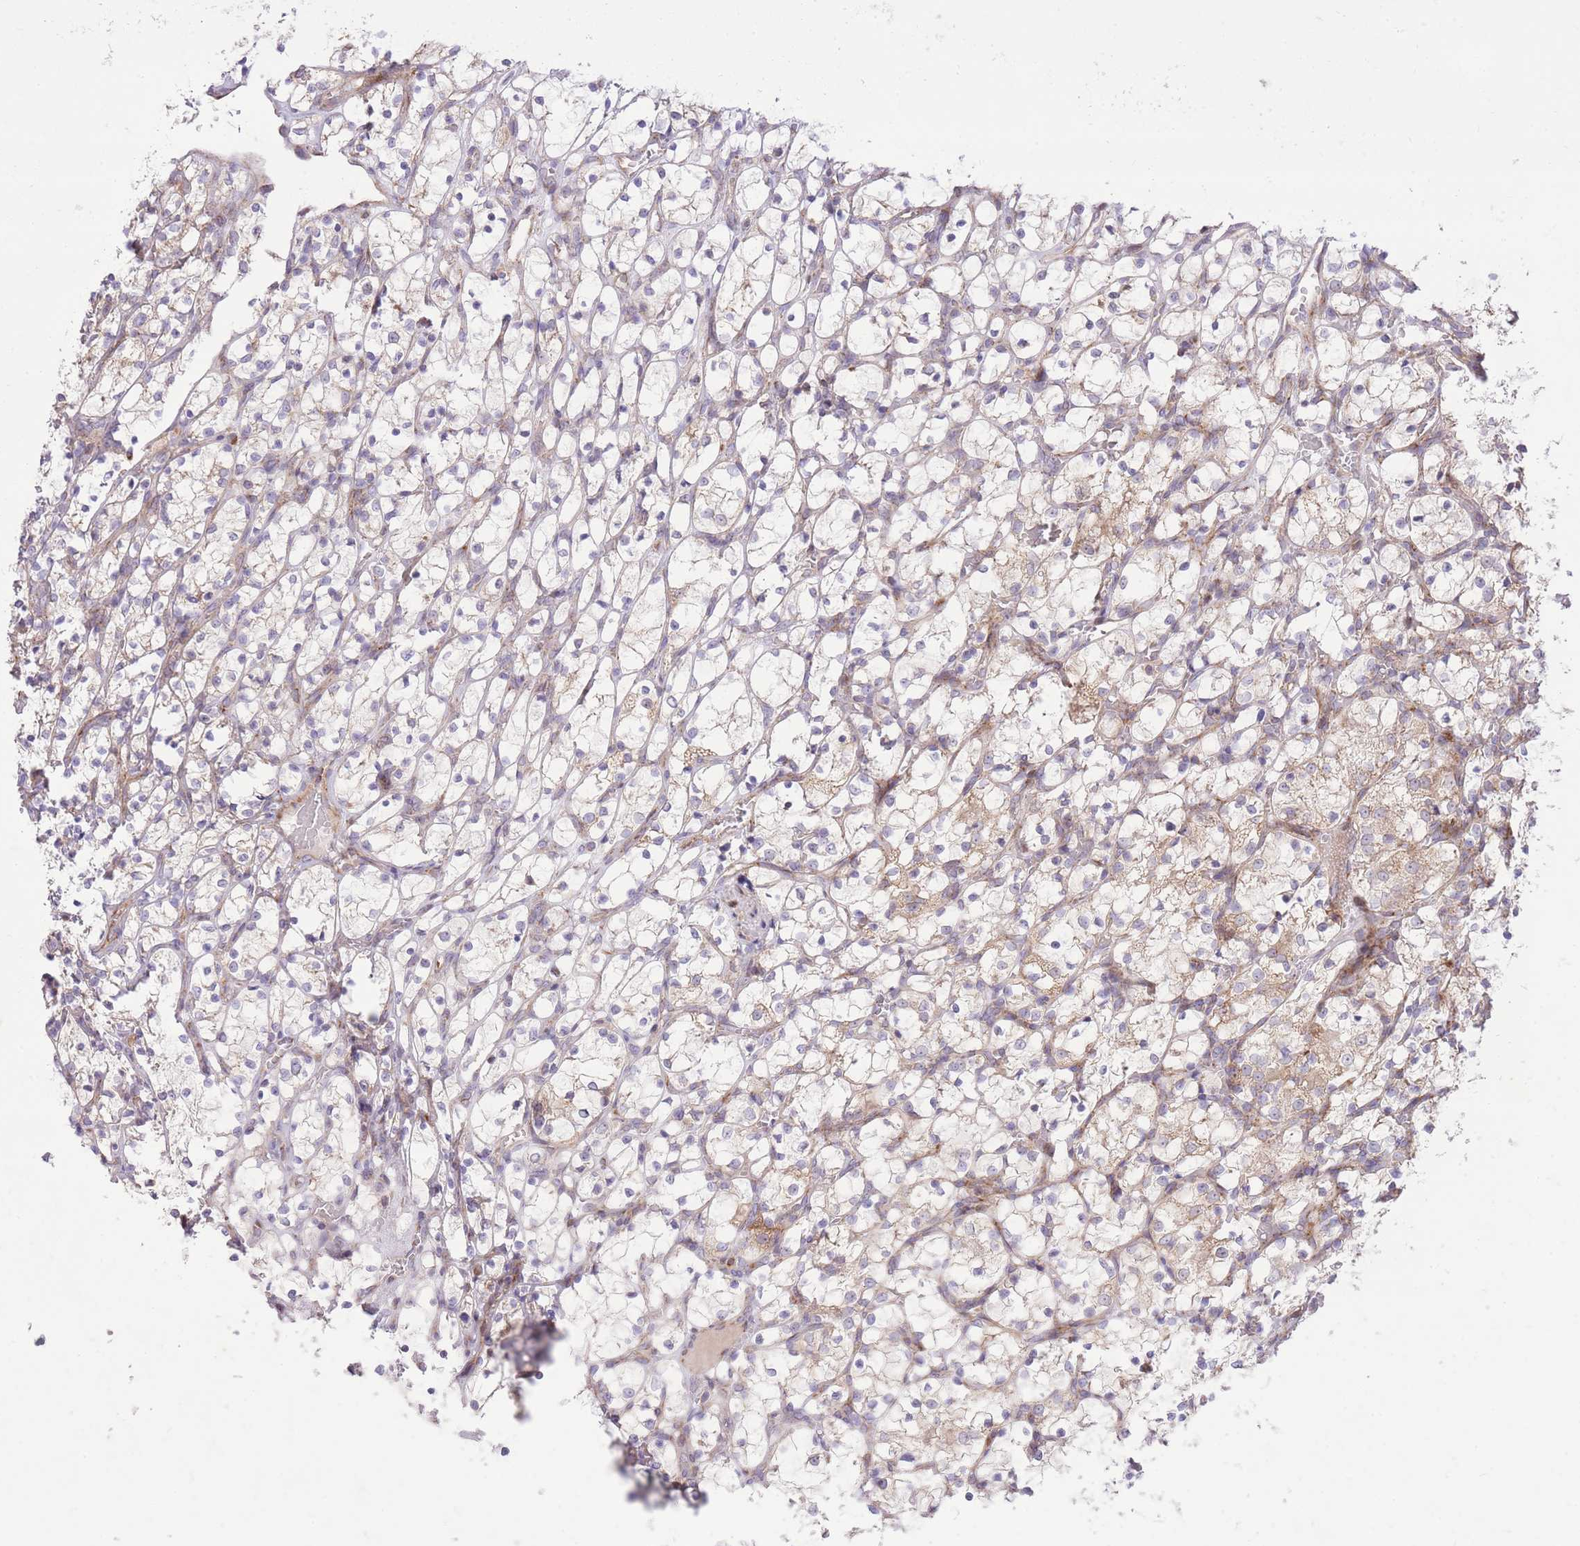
{"staining": {"intensity": "weak", "quantity": "<25%", "location": "cytoplasmic/membranous"}, "tissue": "renal cancer", "cell_type": "Tumor cells", "image_type": "cancer", "snomed": [{"axis": "morphology", "description": "Adenocarcinoma, NOS"}, {"axis": "topography", "description": "Kidney"}], "caption": "Immunohistochemistry (IHC) of renal cancer (adenocarcinoma) exhibits no positivity in tumor cells. (Brightfield microscopy of DAB (3,3'-diaminobenzidine) IHC at high magnification).", "gene": "SLC4A4", "patient": {"sex": "female", "age": 69}}